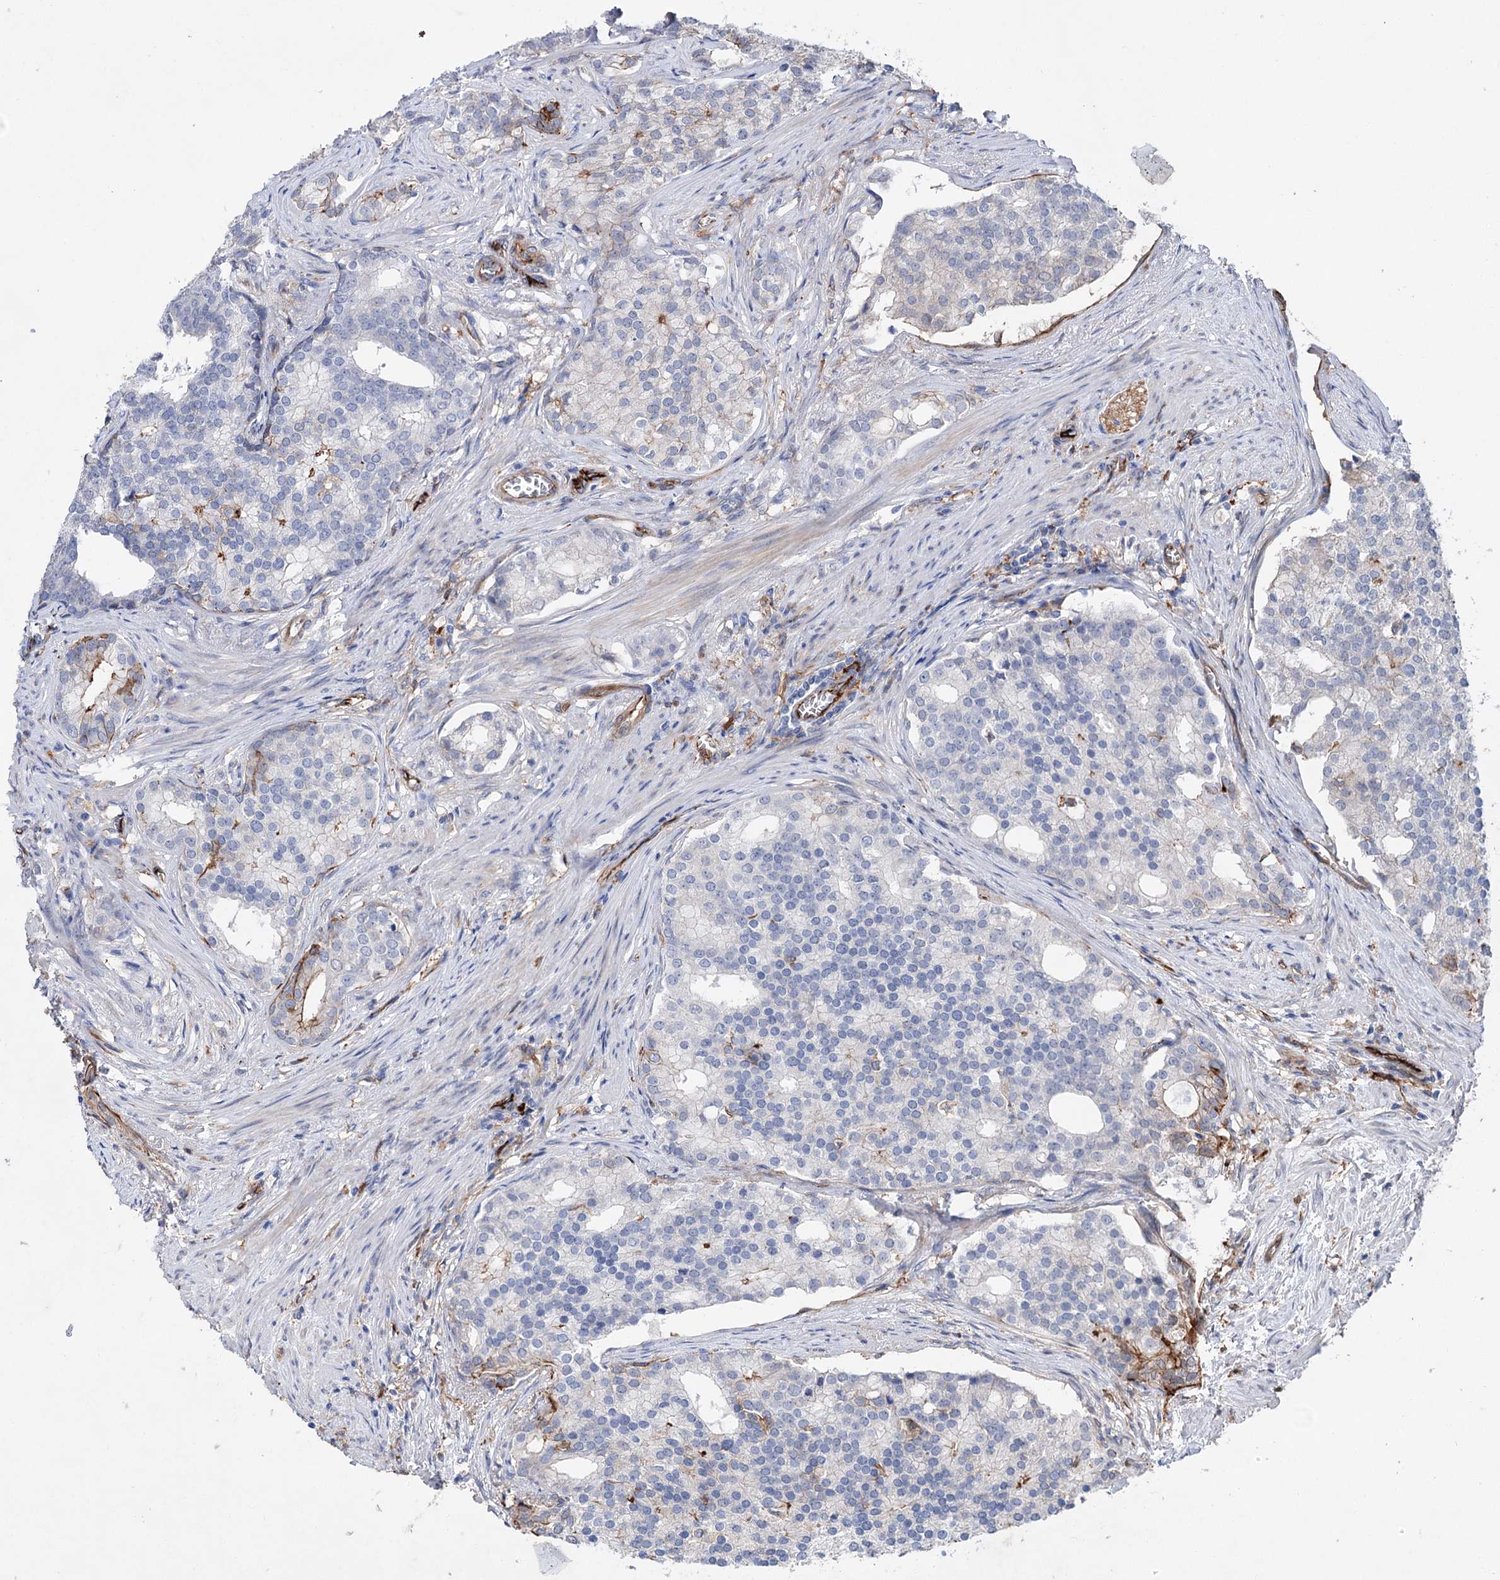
{"staining": {"intensity": "negative", "quantity": "none", "location": "none"}, "tissue": "prostate cancer", "cell_type": "Tumor cells", "image_type": "cancer", "snomed": [{"axis": "morphology", "description": "Adenocarcinoma, Low grade"}, {"axis": "topography", "description": "Prostate"}], "caption": "The IHC histopathology image has no significant expression in tumor cells of prostate cancer tissue.", "gene": "TMTC3", "patient": {"sex": "male", "age": 71}}